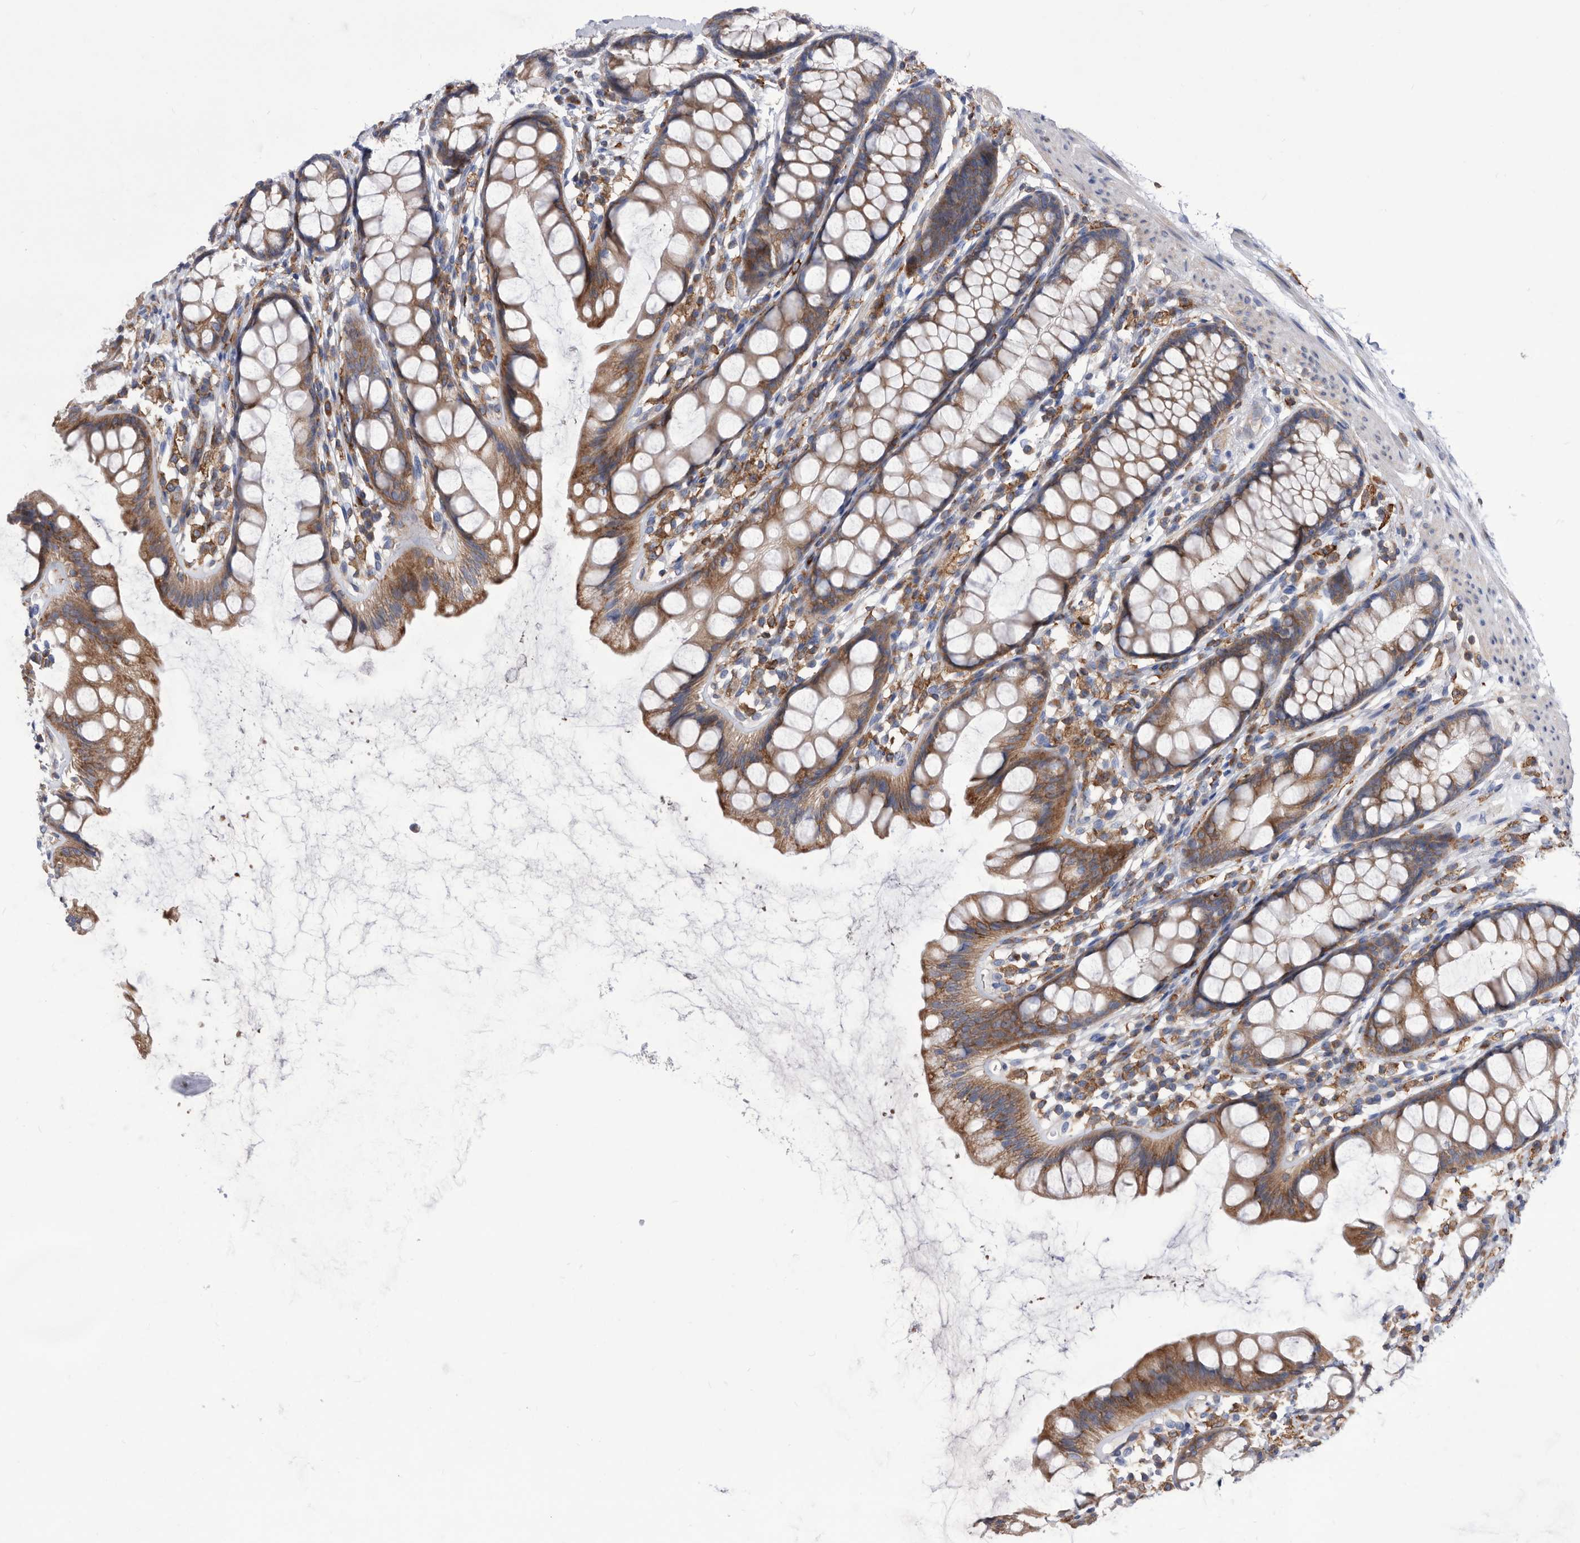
{"staining": {"intensity": "moderate", "quantity": ">75%", "location": "cytoplasmic/membranous"}, "tissue": "rectum", "cell_type": "Glandular cells", "image_type": "normal", "snomed": [{"axis": "morphology", "description": "Normal tissue, NOS"}, {"axis": "topography", "description": "Rectum"}], "caption": "Immunohistochemistry (IHC) micrograph of normal human rectum stained for a protein (brown), which reveals medium levels of moderate cytoplasmic/membranous expression in about >75% of glandular cells.", "gene": "SMG7", "patient": {"sex": "female", "age": 65}}